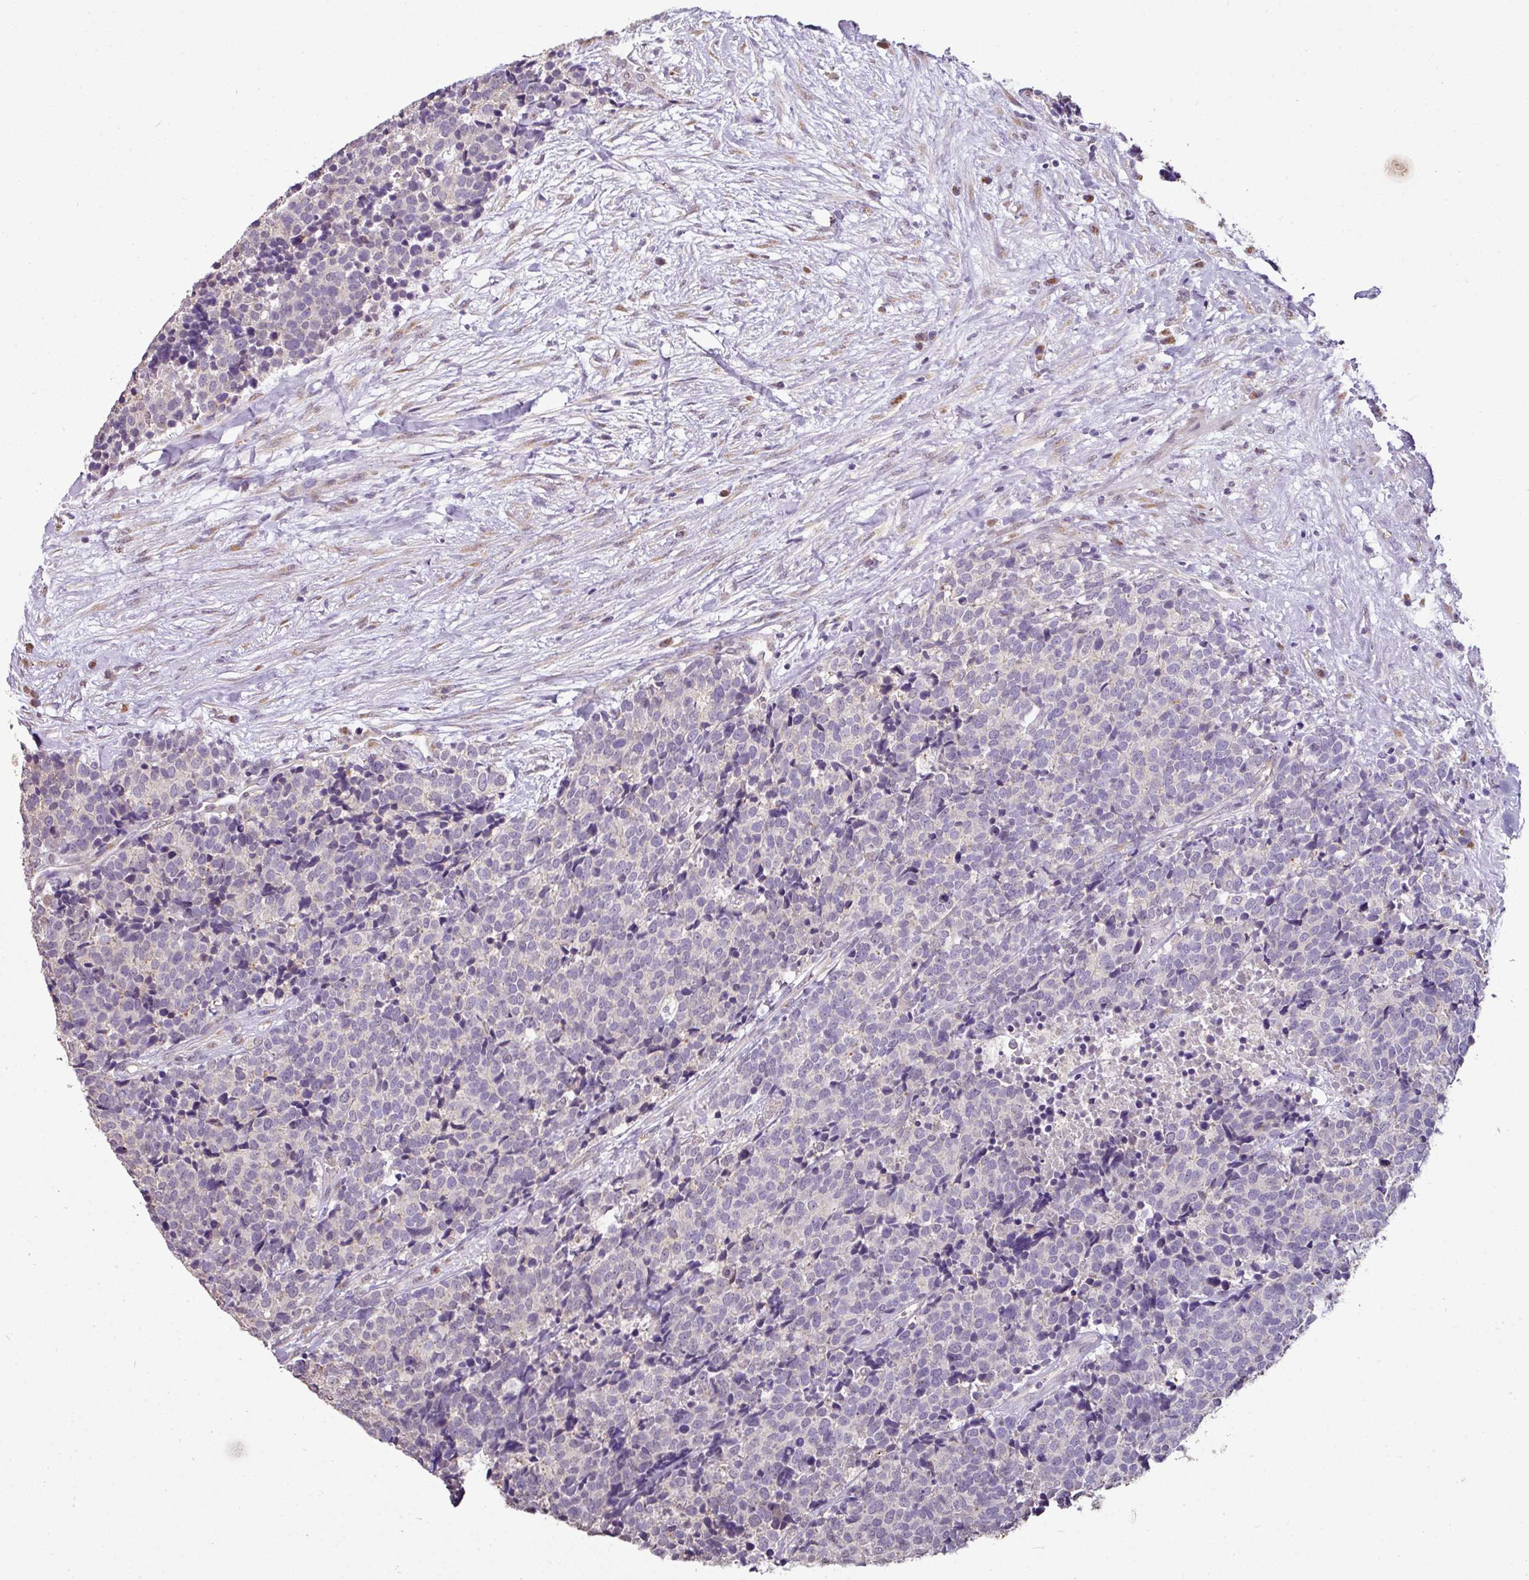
{"staining": {"intensity": "negative", "quantity": "none", "location": "none"}, "tissue": "carcinoid", "cell_type": "Tumor cells", "image_type": "cancer", "snomed": [{"axis": "morphology", "description": "Carcinoid, malignant, NOS"}, {"axis": "topography", "description": "Skin"}], "caption": "Immunohistochemistry histopathology image of neoplastic tissue: human carcinoid stained with DAB (3,3'-diaminobenzidine) exhibits no significant protein staining in tumor cells.", "gene": "JPH2", "patient": {"sex": "female", "age": 79}}